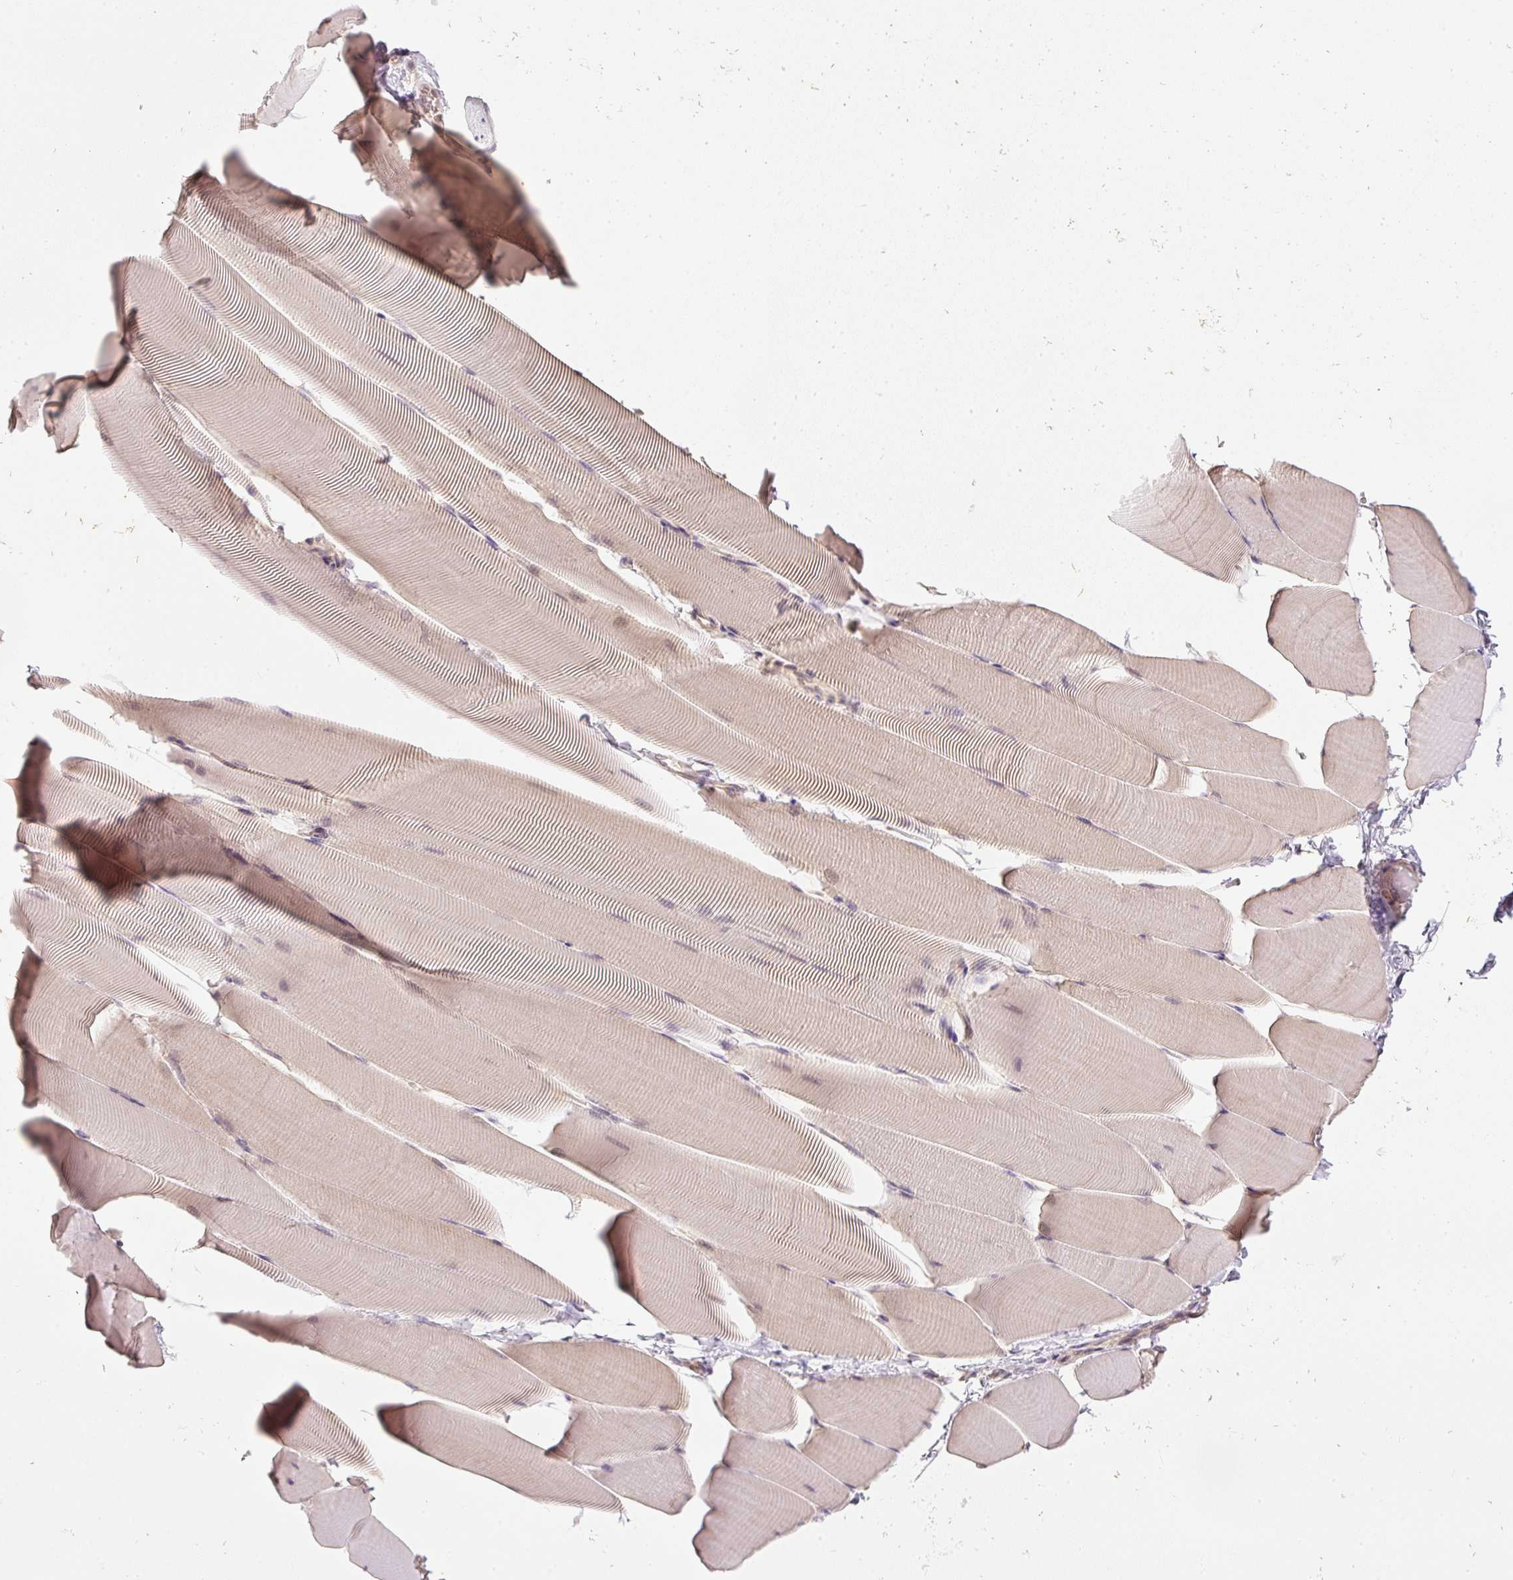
{"staining": {"intensity": "moderate", "quantity": "25%-75%", "location": "cytoplasmic/membranous"}, "tissue": "skeletal muscle", "cell_type": "Myocytes", "image_type": "normal", "snomed": [{"axis": "morphology", "description": "Normal tissue, NOS"}, {"axis": "topography", "description": "Skeletal muscle"}], "caption": "DAB (3,3'-diaminobenzidine) immunohistochemical staining of normal skeletal muscle displays moderate cytoplasmic/membranous protein staining in approximately 25%-75% of myocytes.", "gene": "CTTNBP2", "patient": {"sex": "male", "age": 25}}